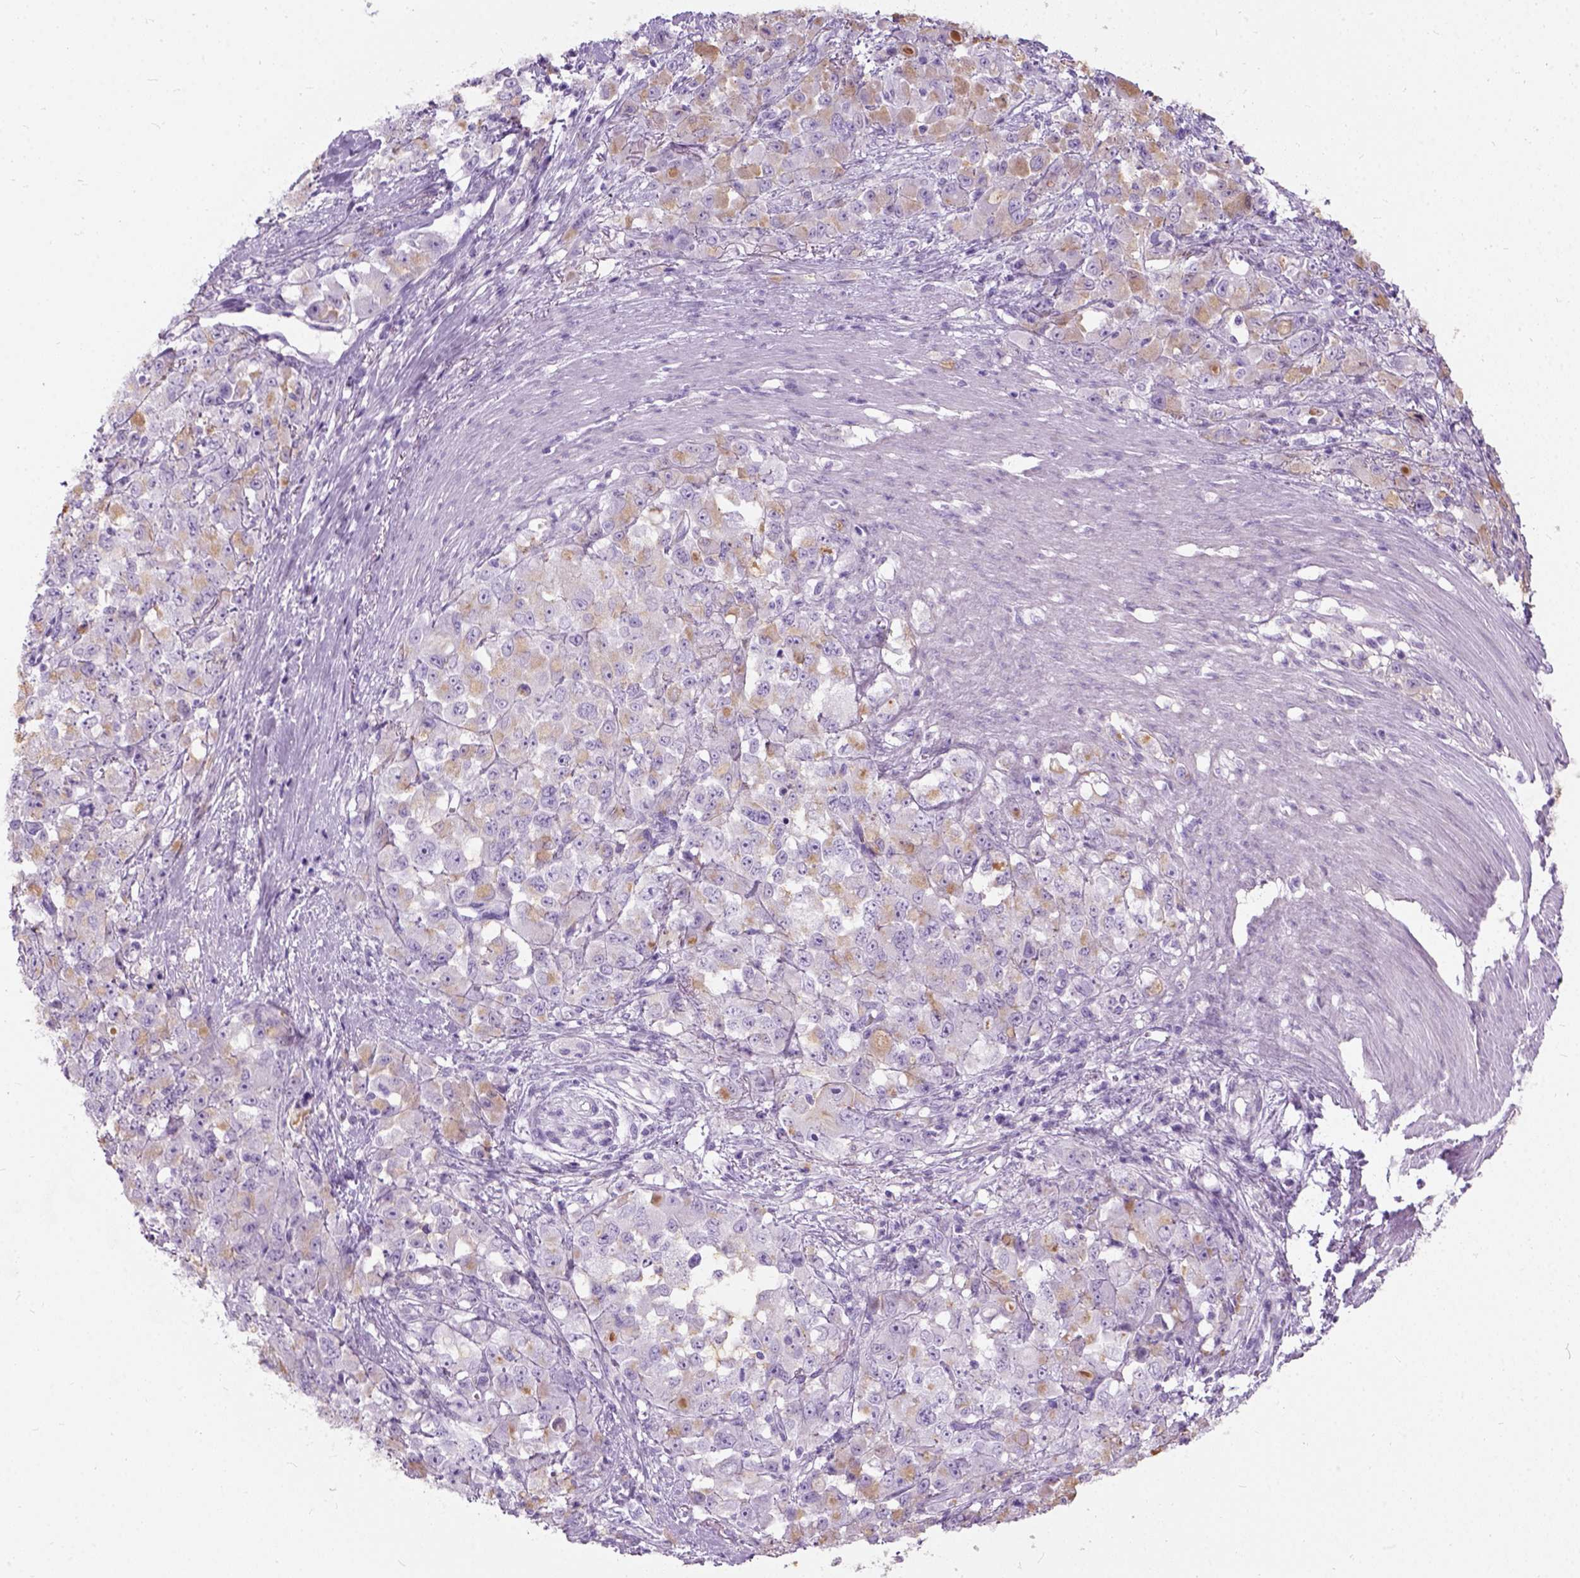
{"staining": {"intensity": "weak", "quantity": "25%-75%", "location": "cytoplasmic/membranous"}, "tissue": "stomach cancer", "cell_type": "Tumor cells", "image_type": "cancer", "snomed": [{"axis": "morphology", "description": "Adenocarcinoma, NOS"}, {"axis": "topography", "description": "Stomach"}], "caption": "Adenocarcinoma (stomach) stained with a brown dye demonstrates weak cytoplasmic/membranous positive positivity in about 25%-75% of tumor cells.", "gene": "AXDND1", "patient": {"sex": "female", "age": 76}}